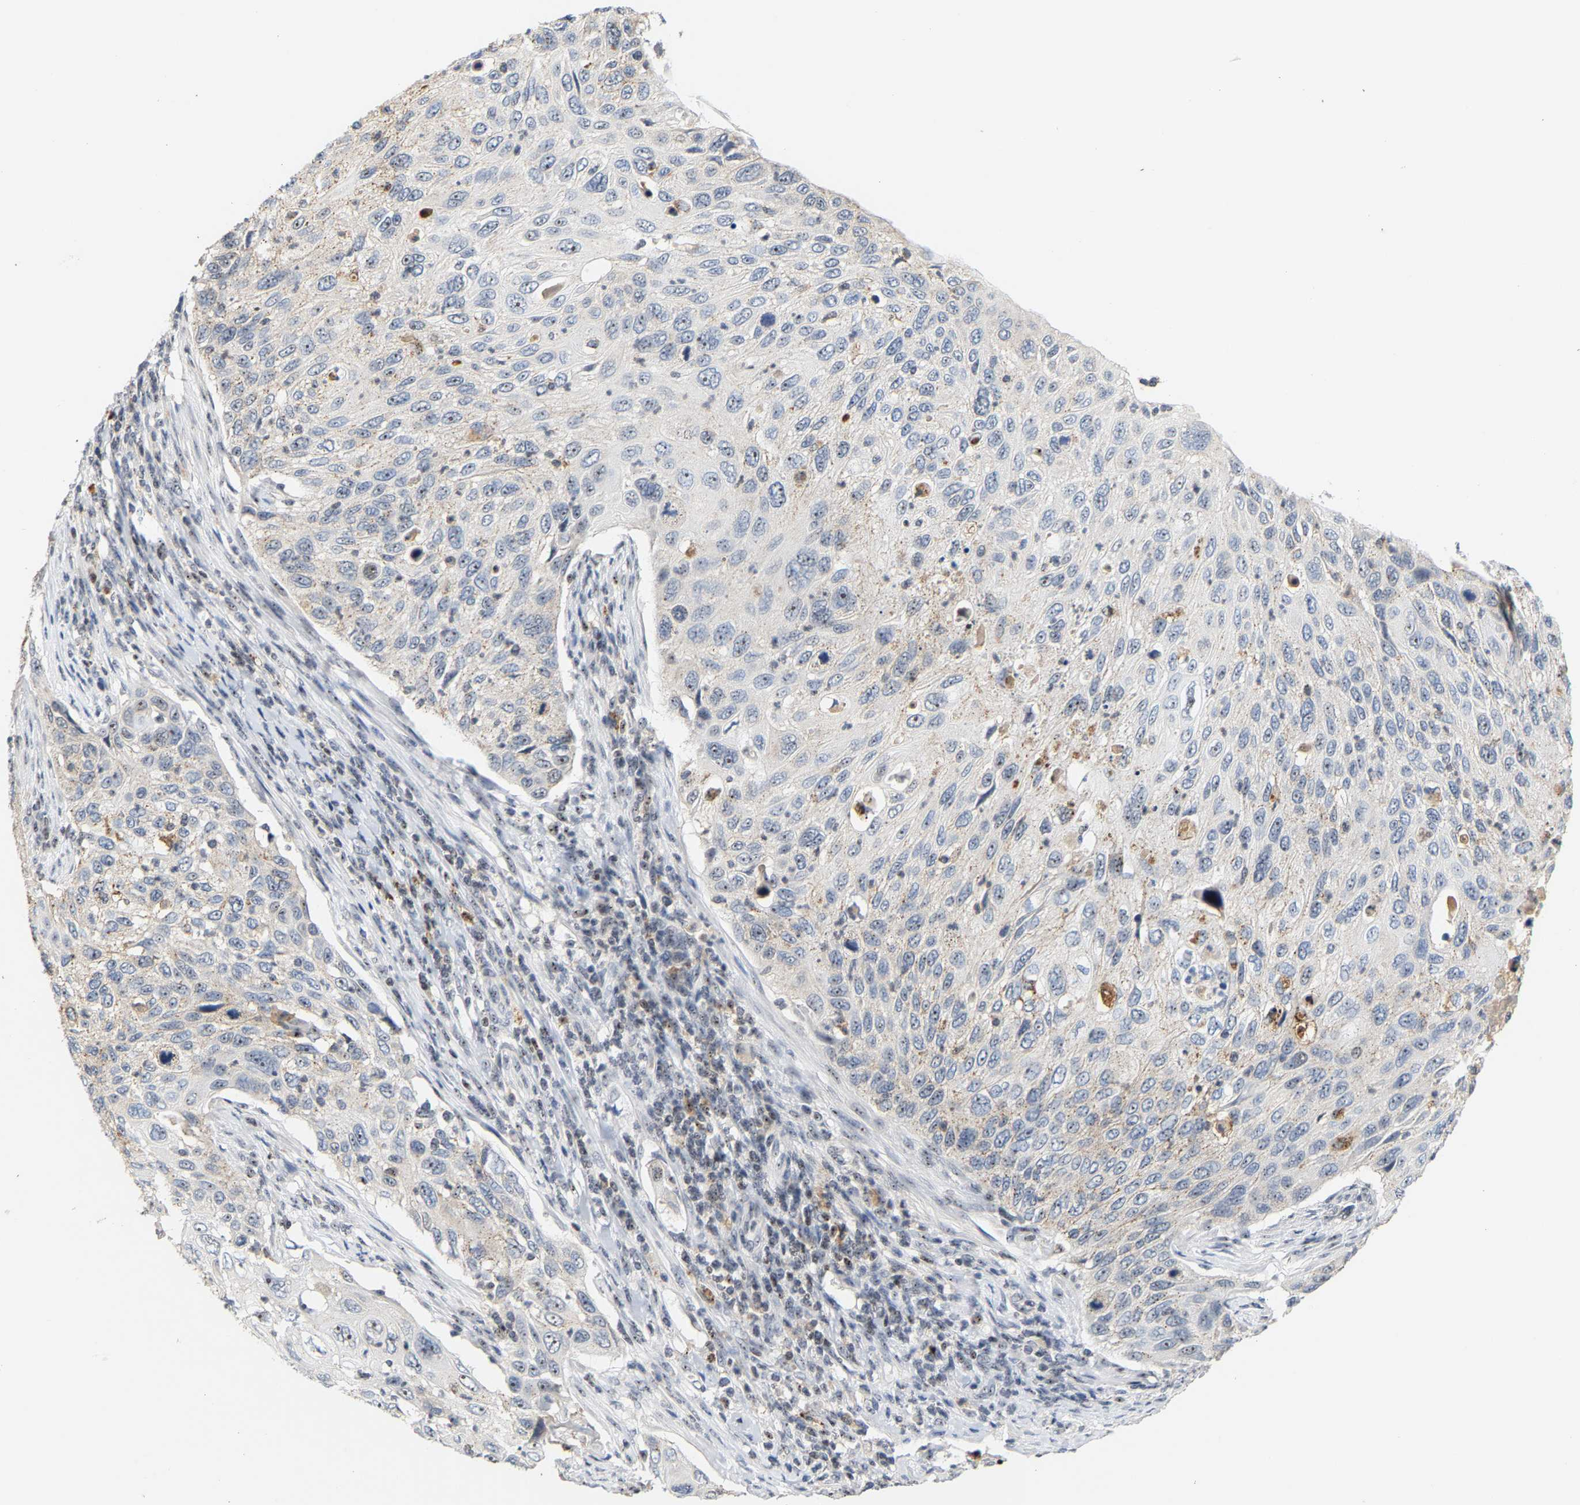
{"staining": {"intensity": "negative", "quantity": "none", "location": "none"}, "tissue": "cervical cancer", "cell_type": "Tumor cells", "image_type": "cancer", "snomed": [{"axis": "morphology", "description": "Squamous cell carcinoma, NOS"}, {"axis": "topography", "description": "Cervix"}], "caption": "Tumor cells are negative for protein expression in human cervical squamous cell carcinoma.", "gene": "NOP58", "patient": {"sex": "female", "age": 70}}